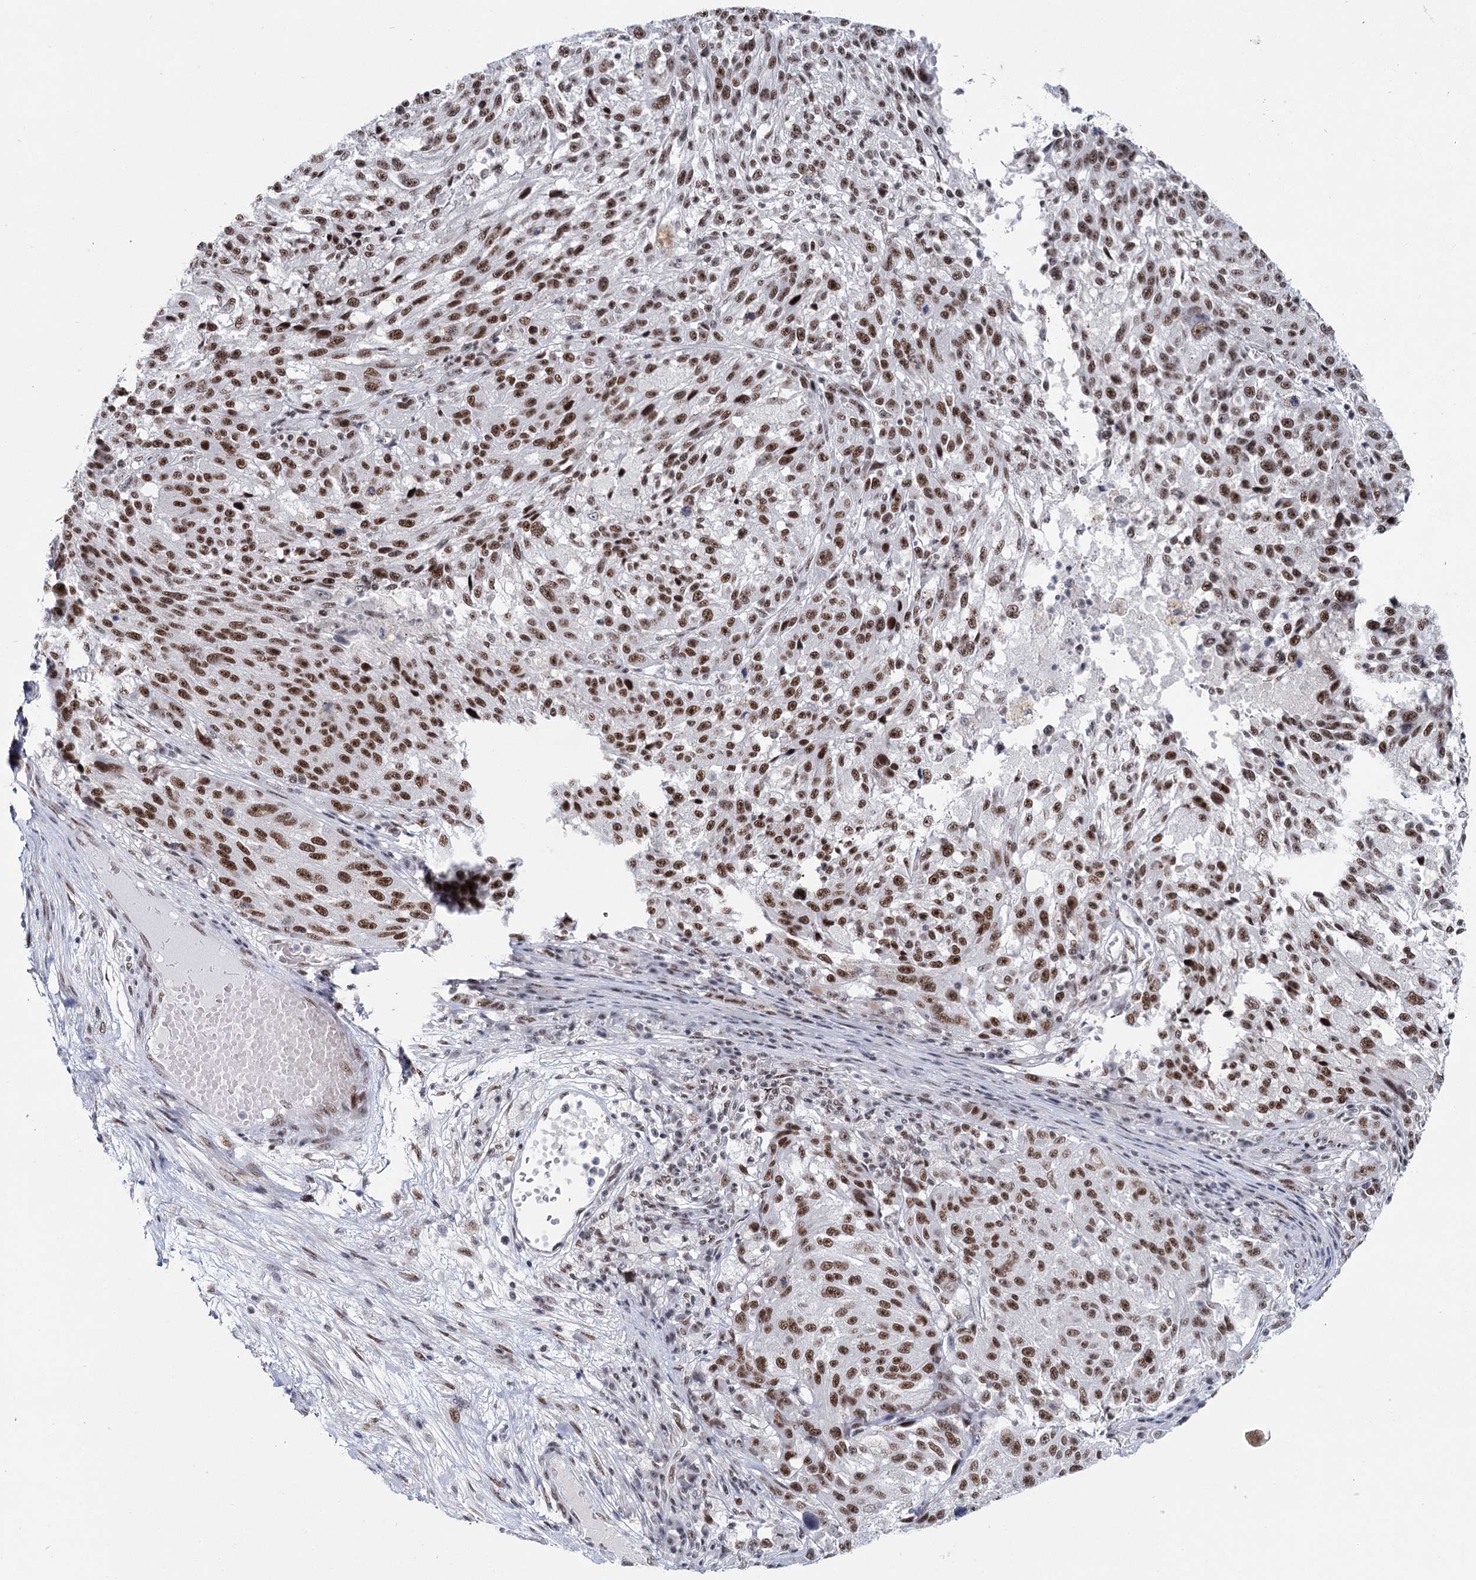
{"staining": {"intensity": "strong", "quantity": ">75%", "location": "nuclear"}, "tissue": "melanoma", "cell_type": "Tumor cells", "image_type": "cancer", "snomed": [{"axis": "morphology", "description": "Malignant melanoma, NOS"}, {"axis": "topography", "description": "Skin"}], "caption": "A photomicrograph of human malignant melanoma stained for a protein demonstrates strong nuclear brown staining in tumor cells.", "gene": "SCAF8", "patient": {"sex": "male", "age": 53}}